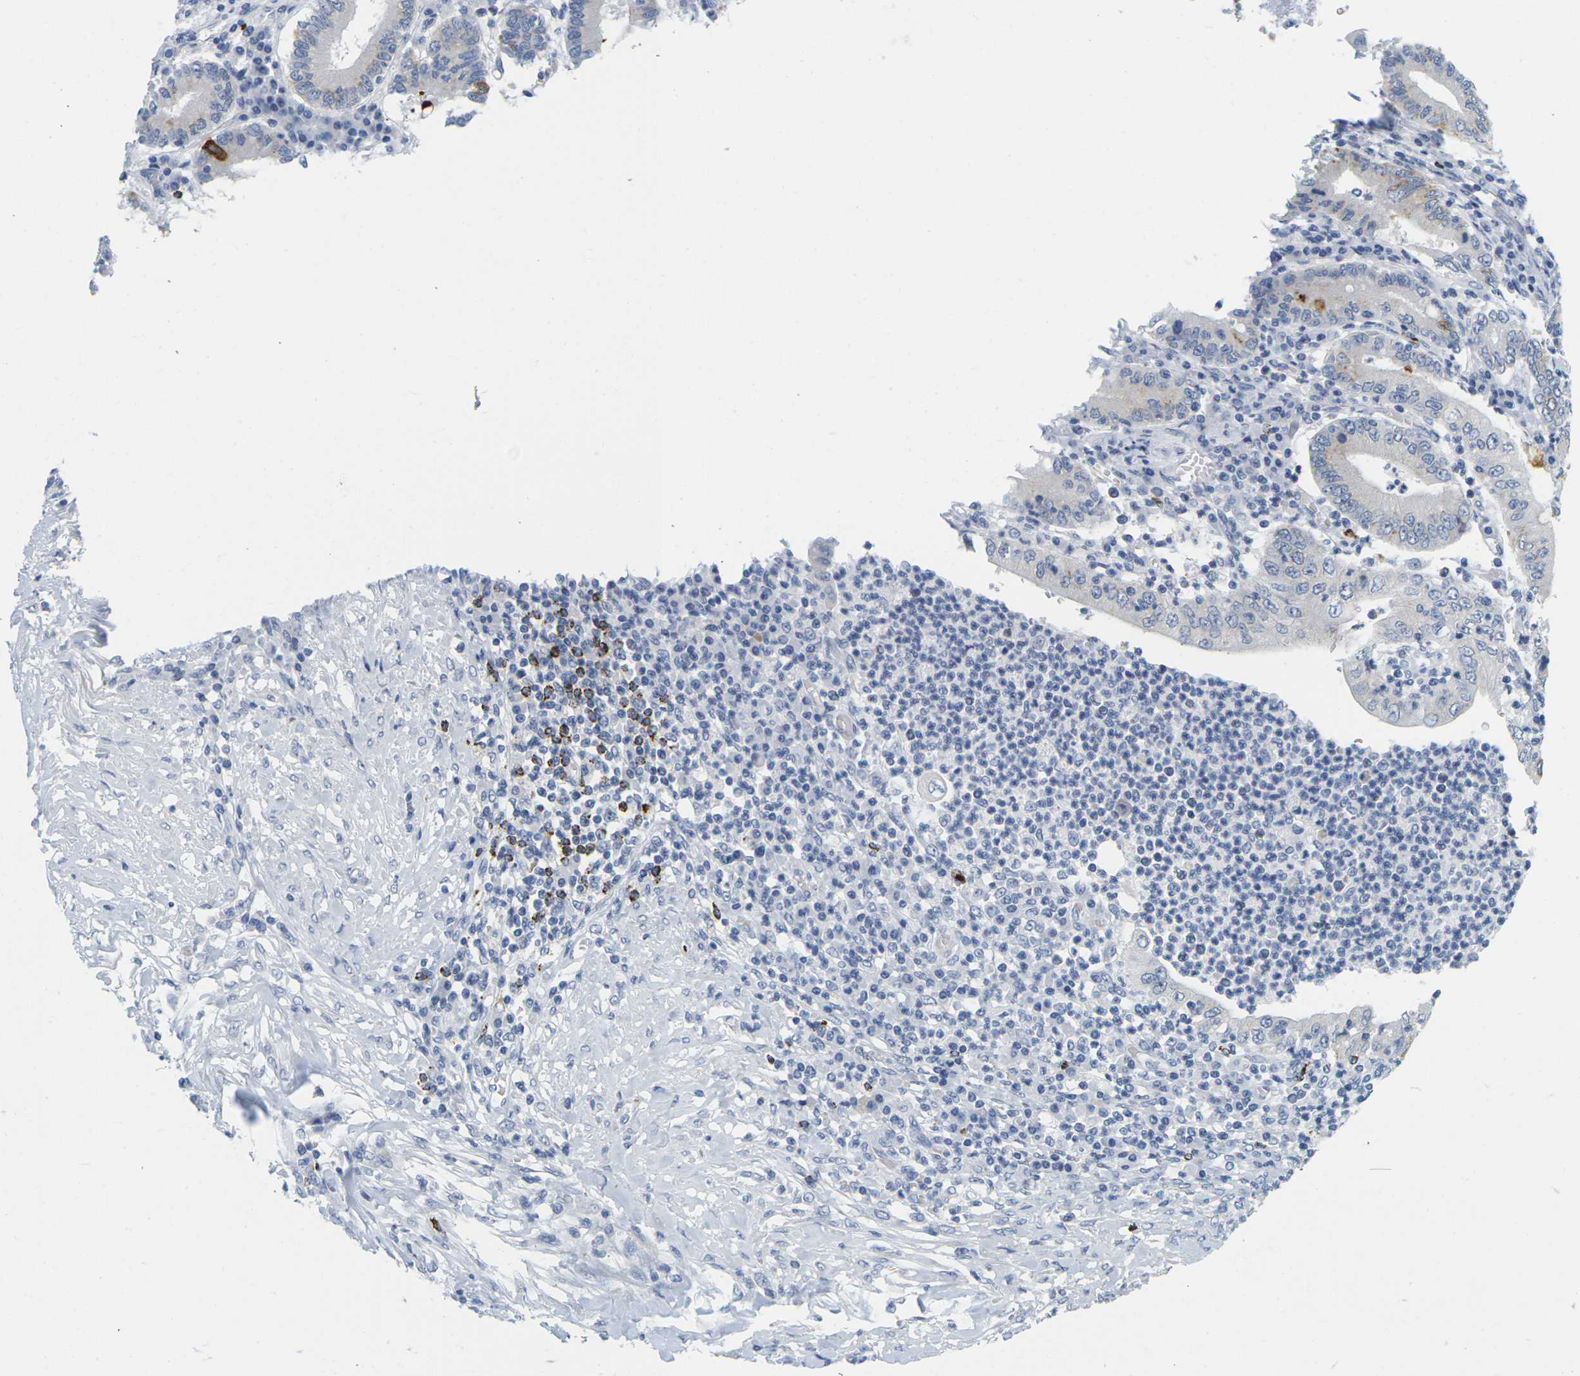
{"staining": {"intensity": "weak", "quantity": "<25%", "location": "cytoplasmic/membranous"}, "tissue": "stomach cancer", "cell_type": "Tumor cells", "image_type": "cancer", "snomed": [{"axis": "morphology", "description": "Normal tissue, NOS"}, {"axis": "morphology", "description": "Adenocarcinoma, NOS"}, {"axis": "topography", "description": "Esophagus"}, {"axis": "topography", "description": "Stomach, upper"}, {"axis": "topography", "description": "Peripheral nerve tissue"}], "caption": "A histopathology image of stomach cancer stained for a protein shows no brown staining in tumor cells.", "gene": "HLA-DOB", "patient": {"sex": "male", "age": 62}}